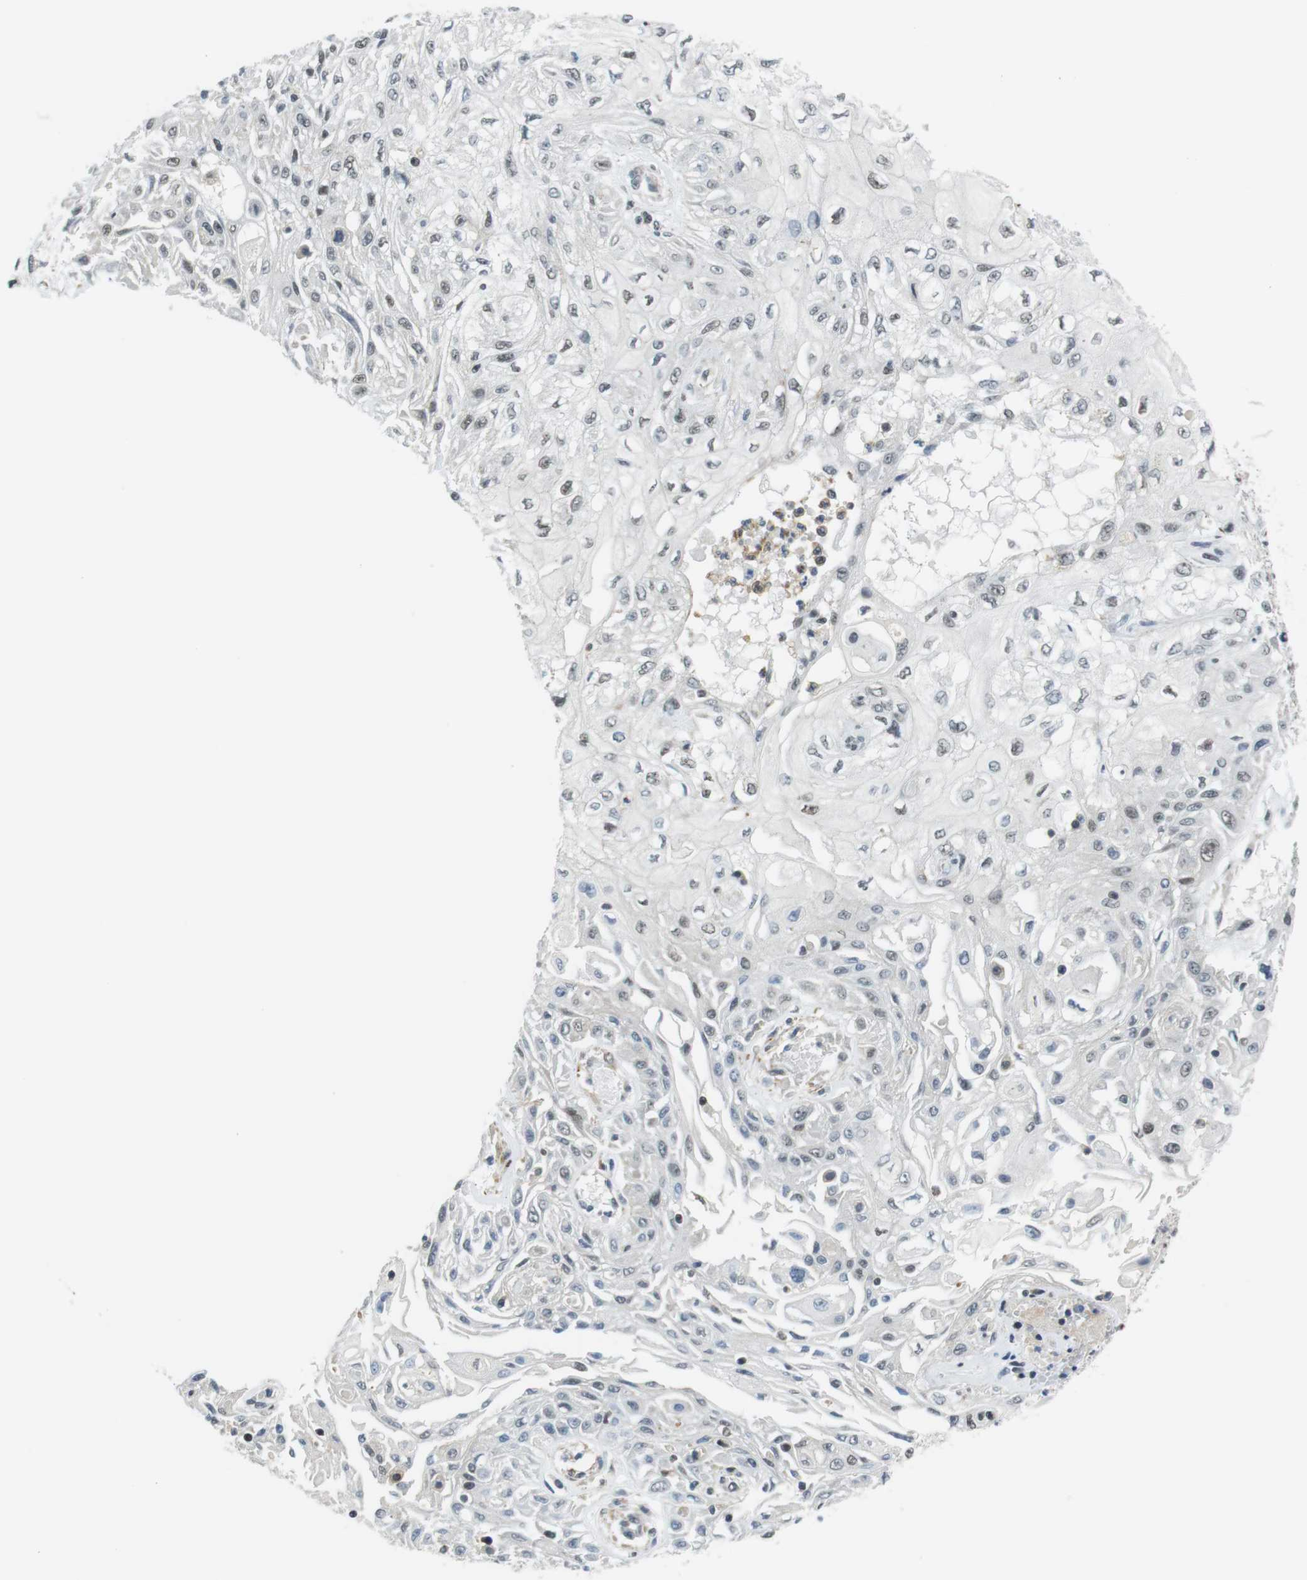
{"staining": {"intensity": "weak", "quantity": "<25%", "location": "nuclear"}, "tissue": "skin cancer", "cell_type": "Tumor cells", "image_type": "cancer", "snomed": [{"axis": "morphology", "description": "Squamous cell carcinoma, NOS"}, {"axis": "topography", "description": "Skin"}], "caption": "High power microscopy histopathology image of an immunohistochemistry (IHC) image of squamous cell carcinoma (skin), revealing no significant staining in tumor cells.", "gene": "USP7", "patient": {"sex": "male", "age": 75}}